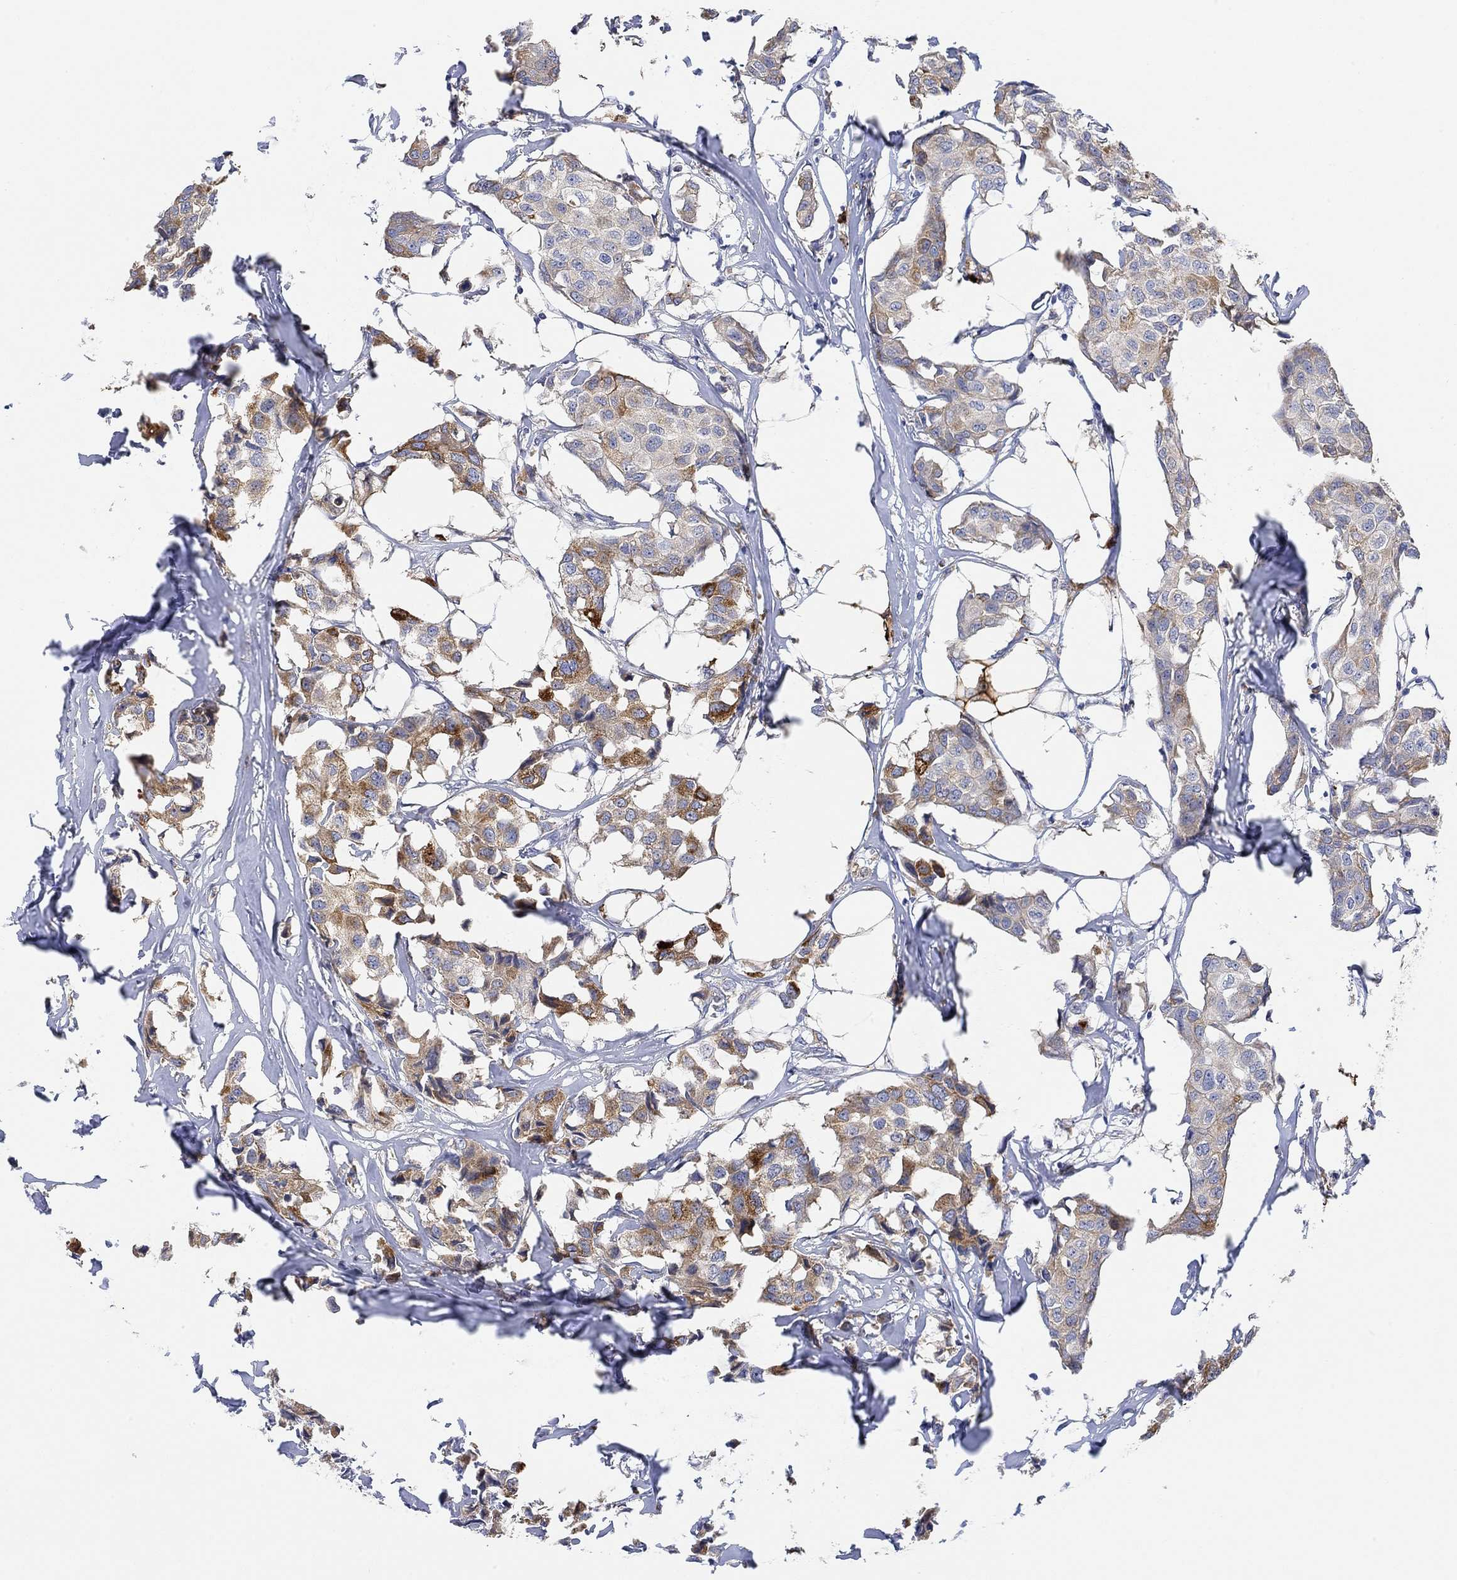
{"staining": {"intensity": "strong", "quantity": "<25%", "location": "cytoplasmic/membranous"}, "tissue": "breast cancer", "cell_type": "Tumor cells", "image_type": "cancer", "snomed": [{"axis": "morphology", "description": "Duct carcinoma"}, {"axis": "topography", "description": "Breast"}], "caption": "Breast cancer tissue shows strong cytoplasmic/membranous expression in approximately <25% of tumor cells", "gene": "ACSL1", "patient": {"sex": "female", "age": 80}}